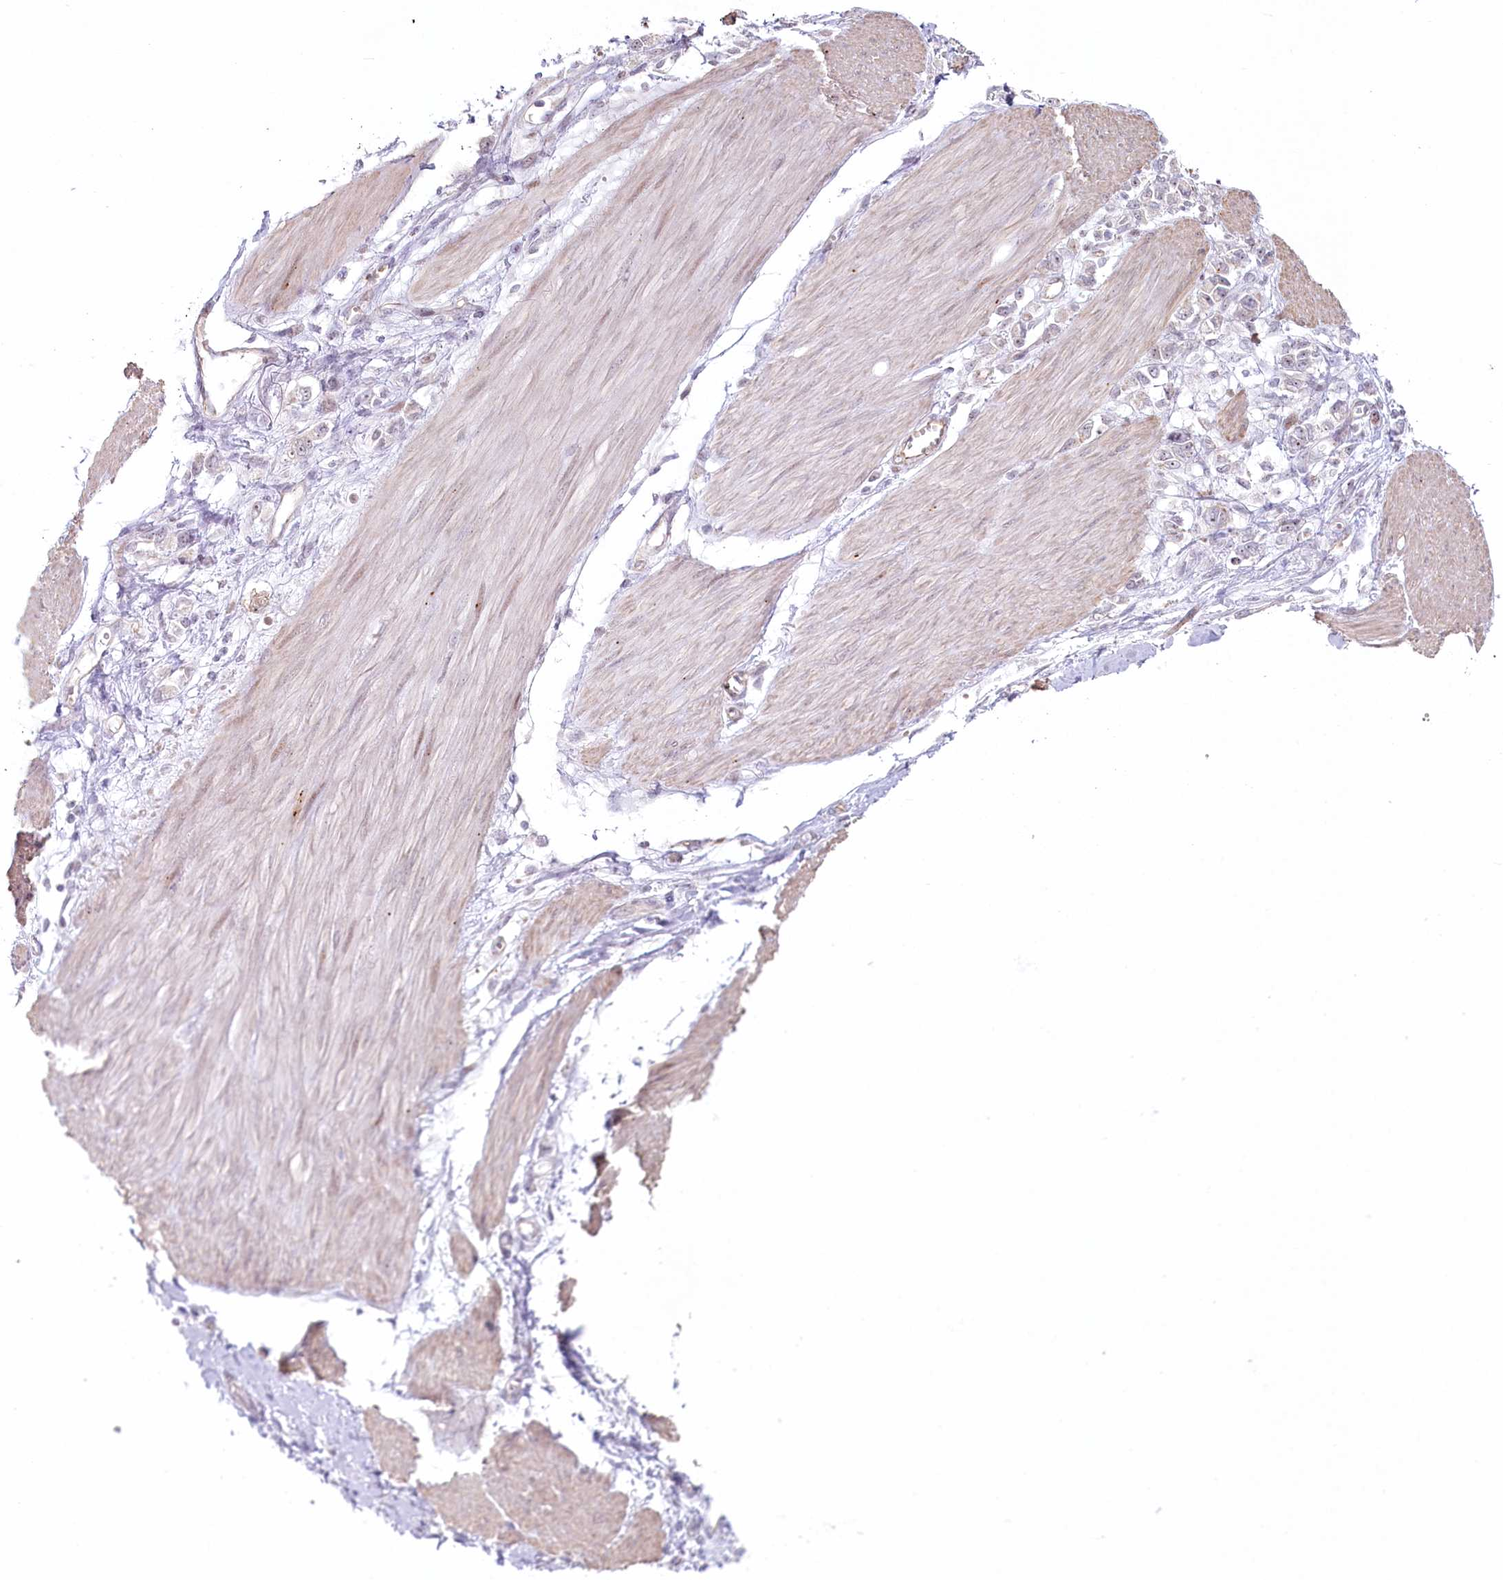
{"staining": {"intensity": "weak", "quantity": "<25%", "location": "nuclear"}, "tissue": "stomach cancer", "cell_type": "Tumor cells", "image_type": "cancer", "snomed": [{"axis": "morphology", "description": "Adenocarcinoma, NOS"}, {"axis": "topography", "description": "Stomach"}], "caption": "A histopathology image of human adenocarcinoma (stomach) is negative for staining in tumor cells. (DAB (3,3'-diaminobenzidine) IHC, high magnification).", "gene": "ABHD8", "patient": {"sex": "female", "age": 76}}